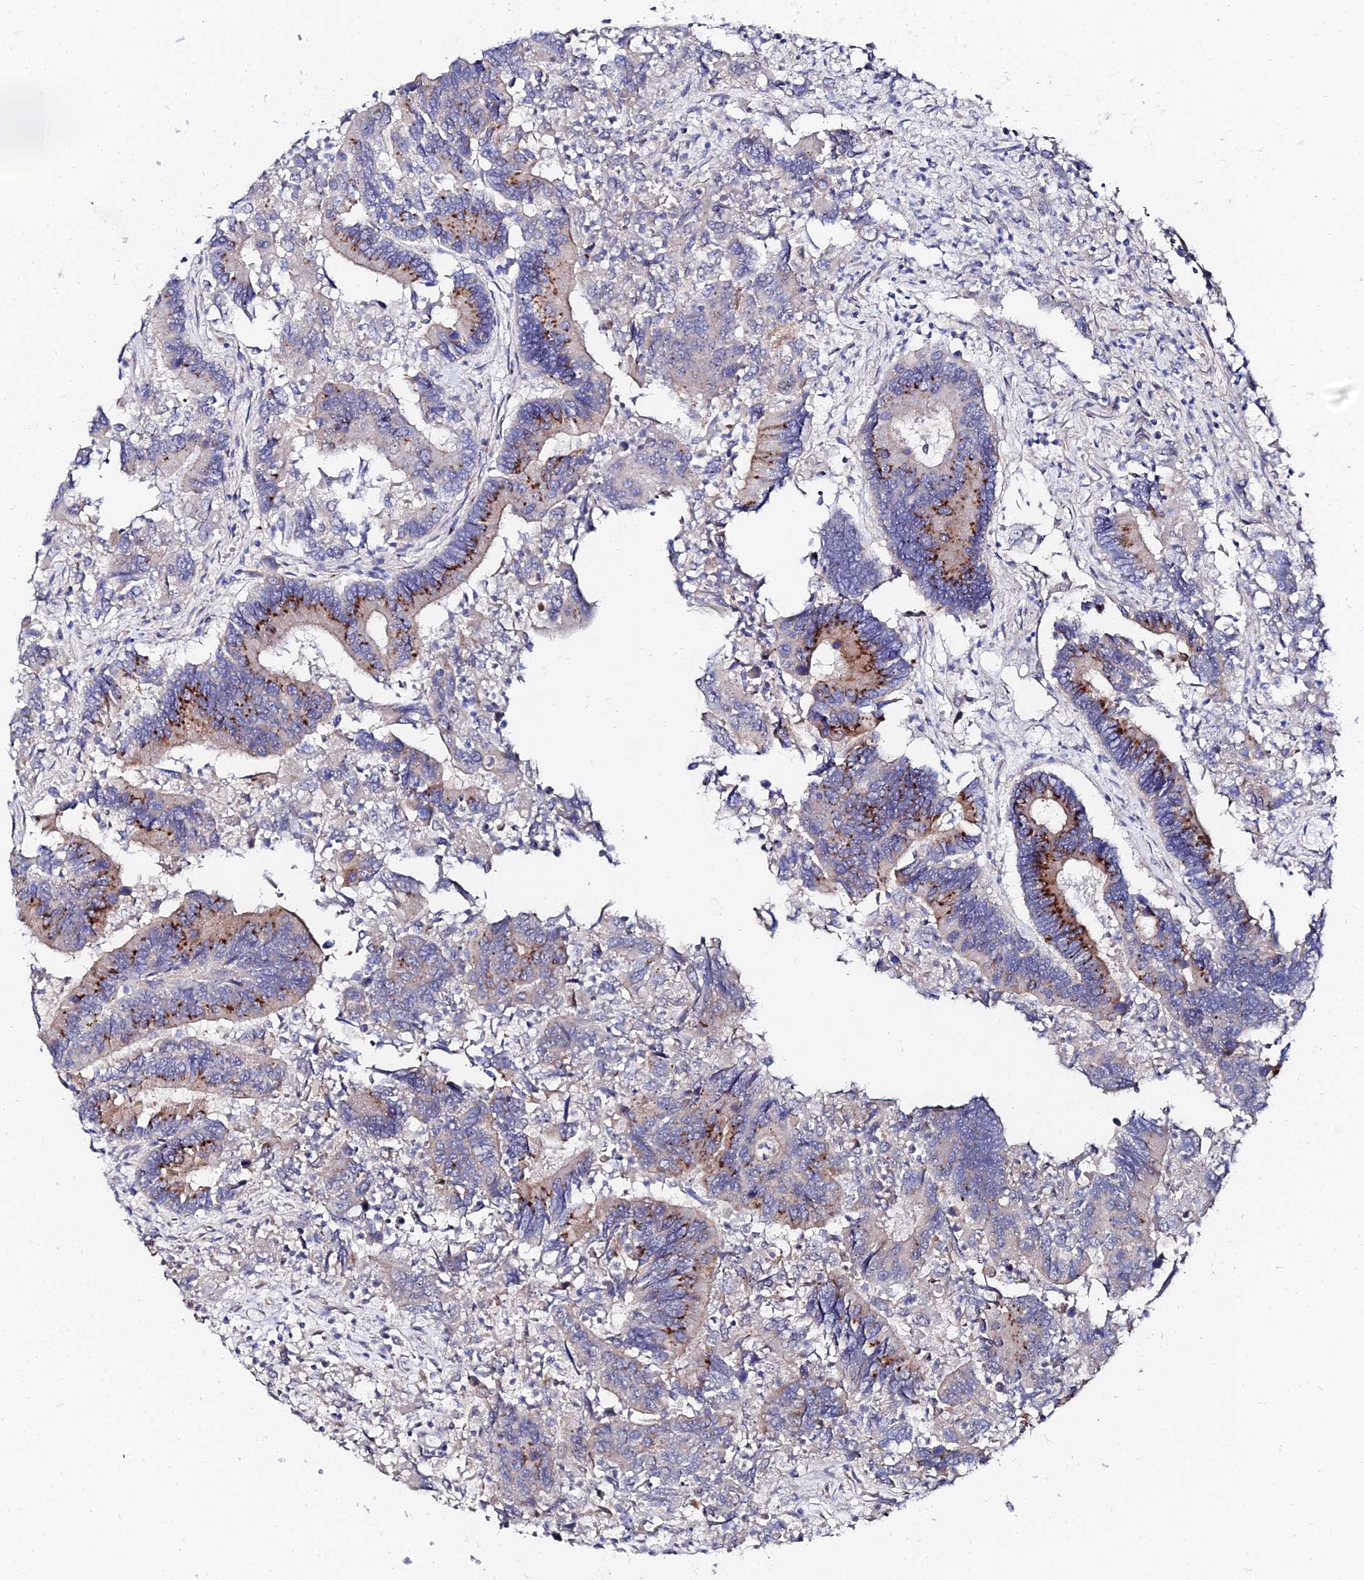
{"staining": {"intensity": "moderate", "quantity": "25%-75%", "location": "cytoplasmic/membranous"}, "tissue": "colorectal cancer", "cell_type": "Tumor cells", "image_type": "cancer", "snomed": [{"axis": "morphology", "description": "Adenocarcinoma, NOS"}, {"axis": "topography", "description": "Colon"}], "caption": "Colorectal cancer stained for a protein exhibits moderate cytoplasmic/membranous positivity in tumor cells. The protein of interest is shown in brown color, while the nuclei are stained blue.", "gene": "BORCS8", "patient": {"sex": "female", "age": 67}}